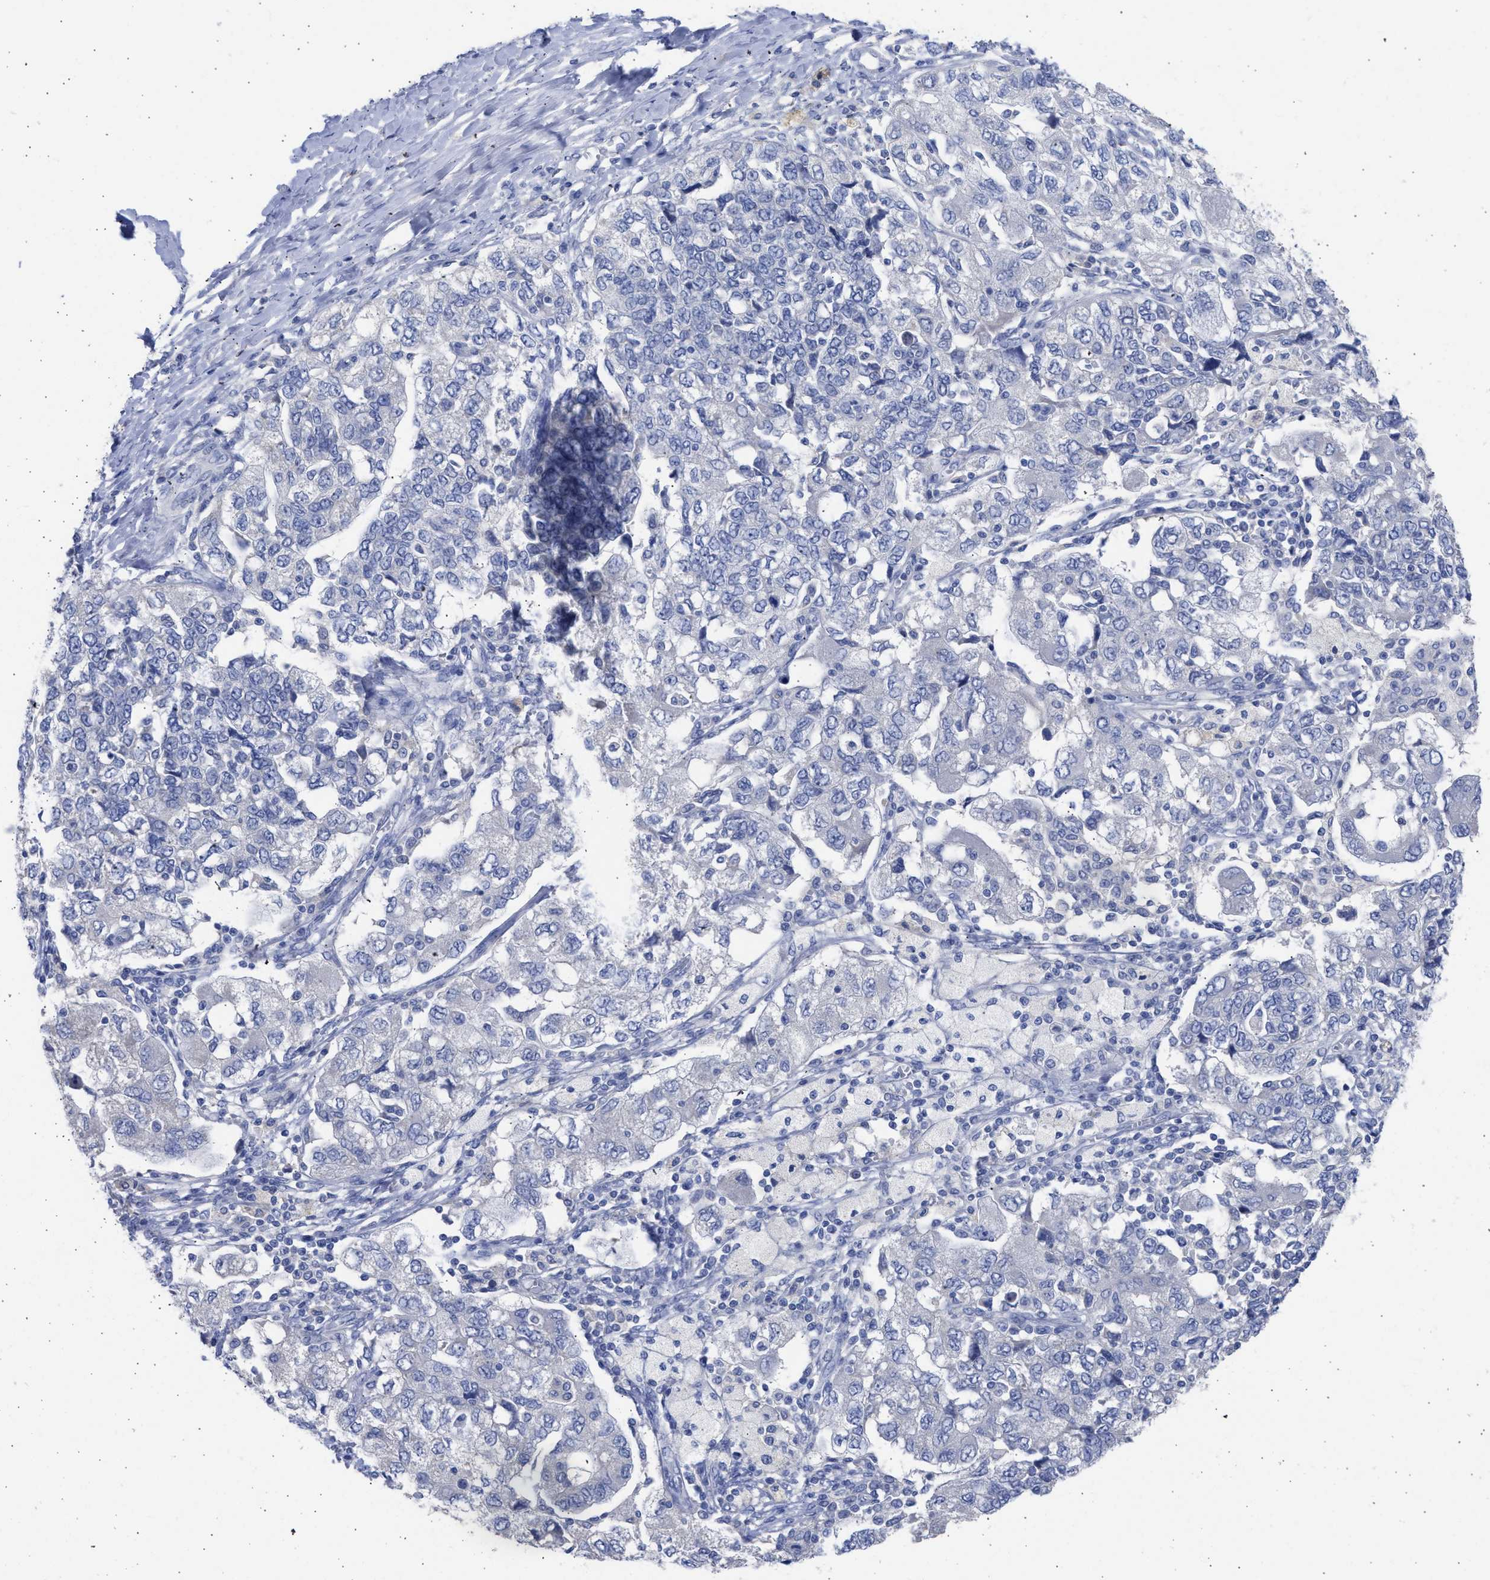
{"staining": {"intensity": "negative", "quantity": "none", "location": "none"}, "tissue": "ovarian cancer", "cell_type": "Tumor cells", "image_type": "cancer", "snomed": [{"axis": "morphology", "description": "Carcinoma, NOS"}, {"axis": "morphology", "description": "Cystadenocarcinoma, serous, NOS"}, {"axis": "topography", "description": "Ovary"}], "caption": "A high-resolution histopathology image shows immunohistochemistry (IHC) staining of ovarian cancer, which demonstrates no significant staining in tumor cells.", "gene": "RSPH1", "patient": {"sex": "female", "age": 69}}